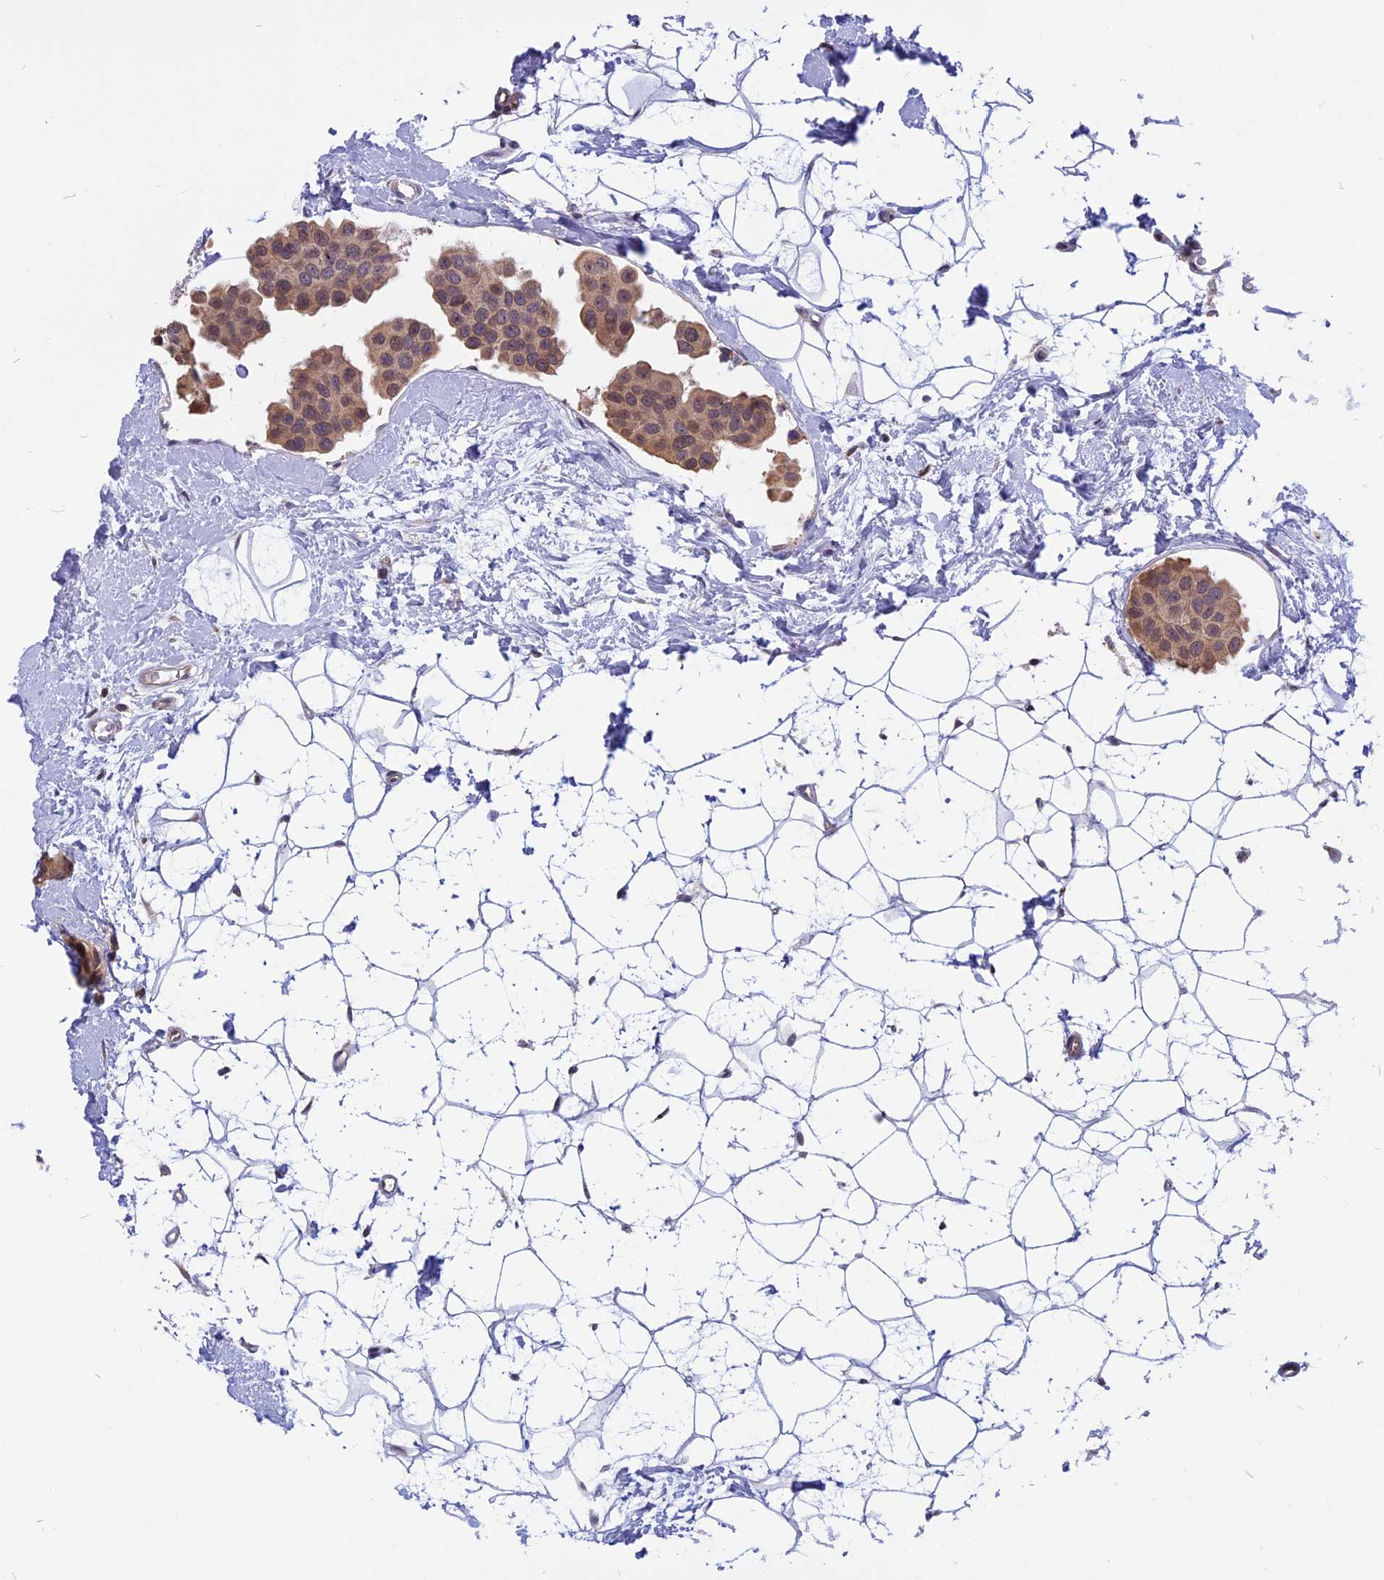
{"staining": {"intensity": "weak", "quantity": ">75%", "location": "cytoplasmic/membranous,nuclear"}, "tissue": "breast cancer", "cell_type": "Tumor cells", "image_type": "cancer", "snomed": [{"axis": "morphology", "description": "Normal tissue, NOS"}, {"axis": "morphology", "description": "Duct carcinoma"}, {"axis": "topography", "description": "Breast"}], "caption": "Protein expression analysis of breast cancer exhibits weak cytoplasmic/membranous and nuclear staining in approximately >75% of tumor cells. (DAB (3,3'-diaminobenzidine) IHC, brown staining for protein, blue staining for nuclei).", "gene": "CCDC113", "patient": {"sex": "female", "age": 39}}